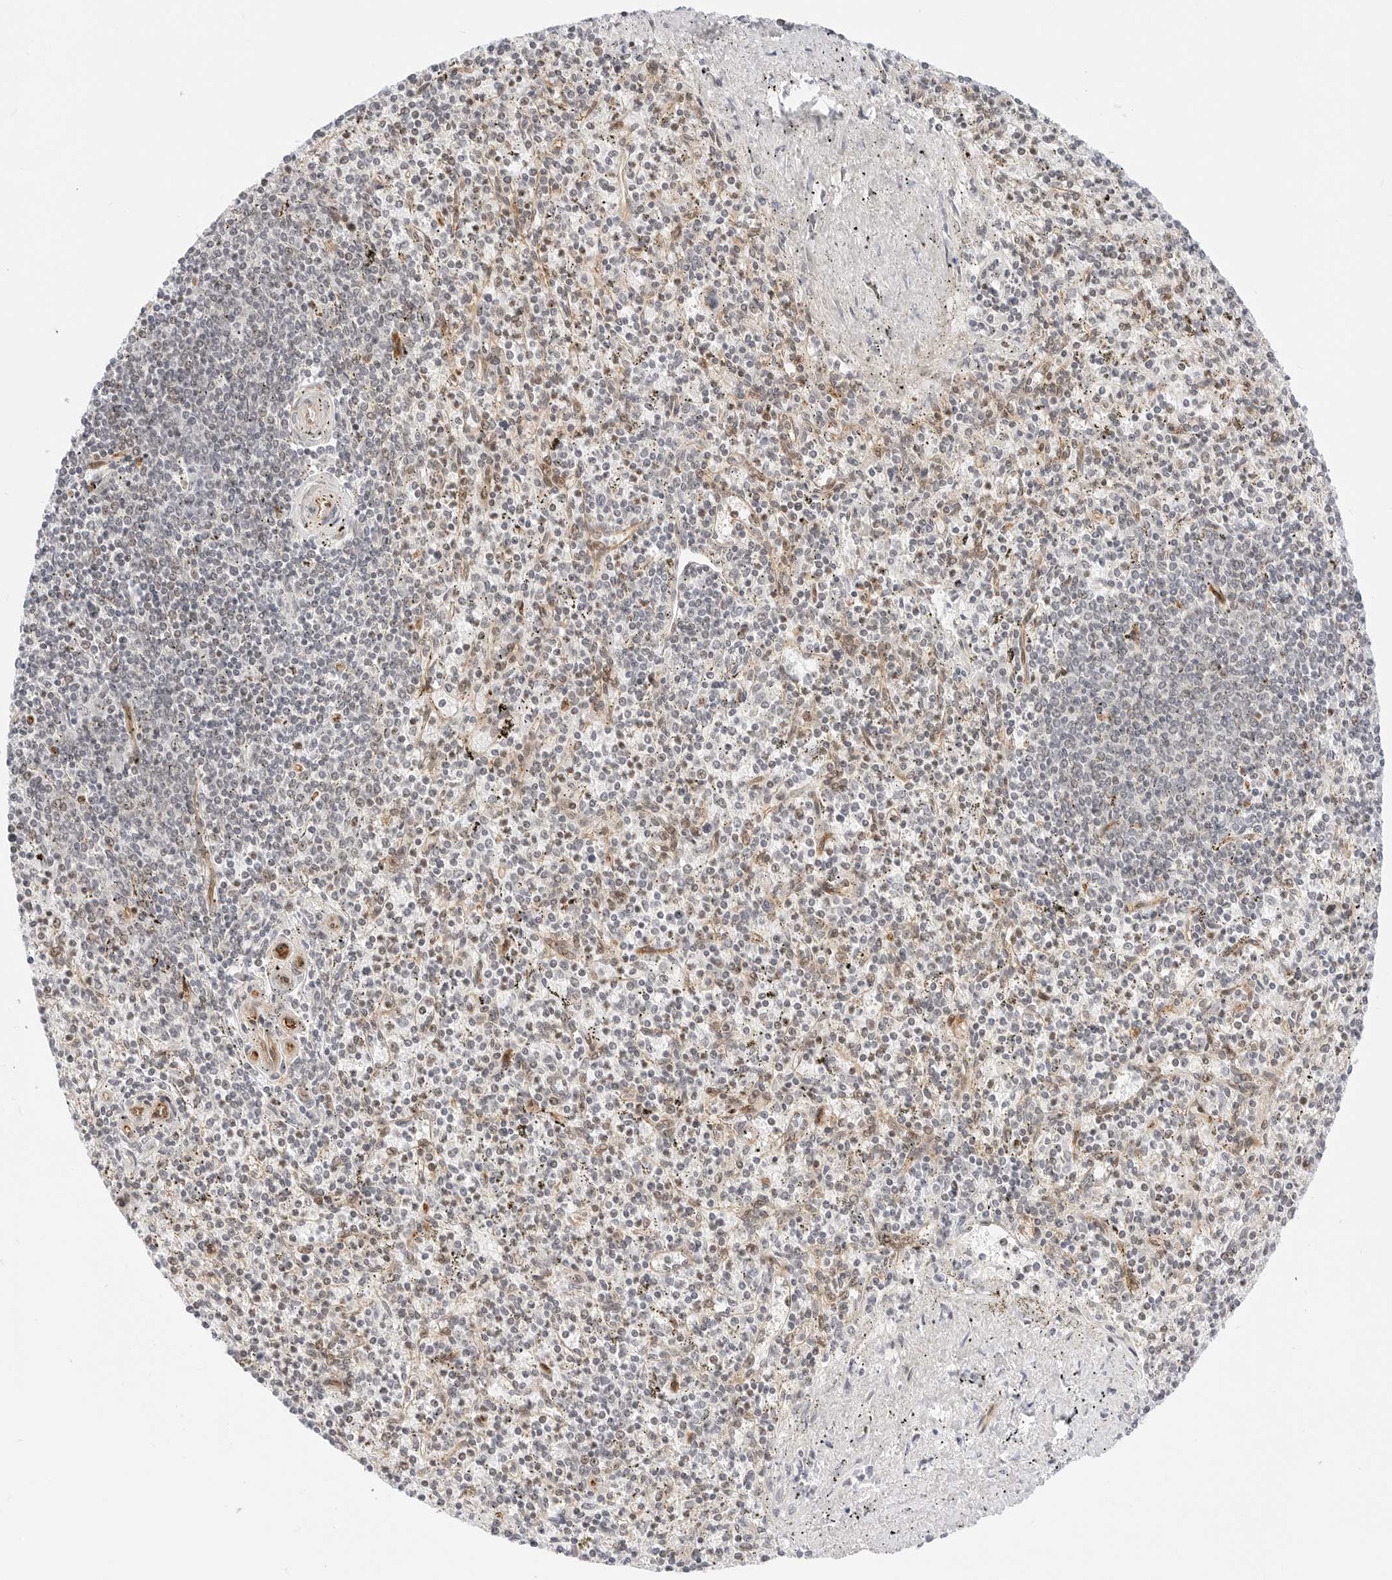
{"staining": {"intensity": "weak", "quantity": "<25%", "location": "nuclear"}, "tissue": "spleen", "cell_type": "Cells in red pulp", "image_type": "normal", "snomed": [{"axis": "morphology", "description": "Normal tissue, NOS"}, {"axis": "topography", "description": "Spleen"}], "caption": "Spleen was stained to show a protein in brown. There is no significant staining in cells in red pulp. (DAB immunohistochemistry visualized using brightfield microscopy, high magnification).", "gene": "ZNF613", "patient": {"sex": "male", "age": 72}}